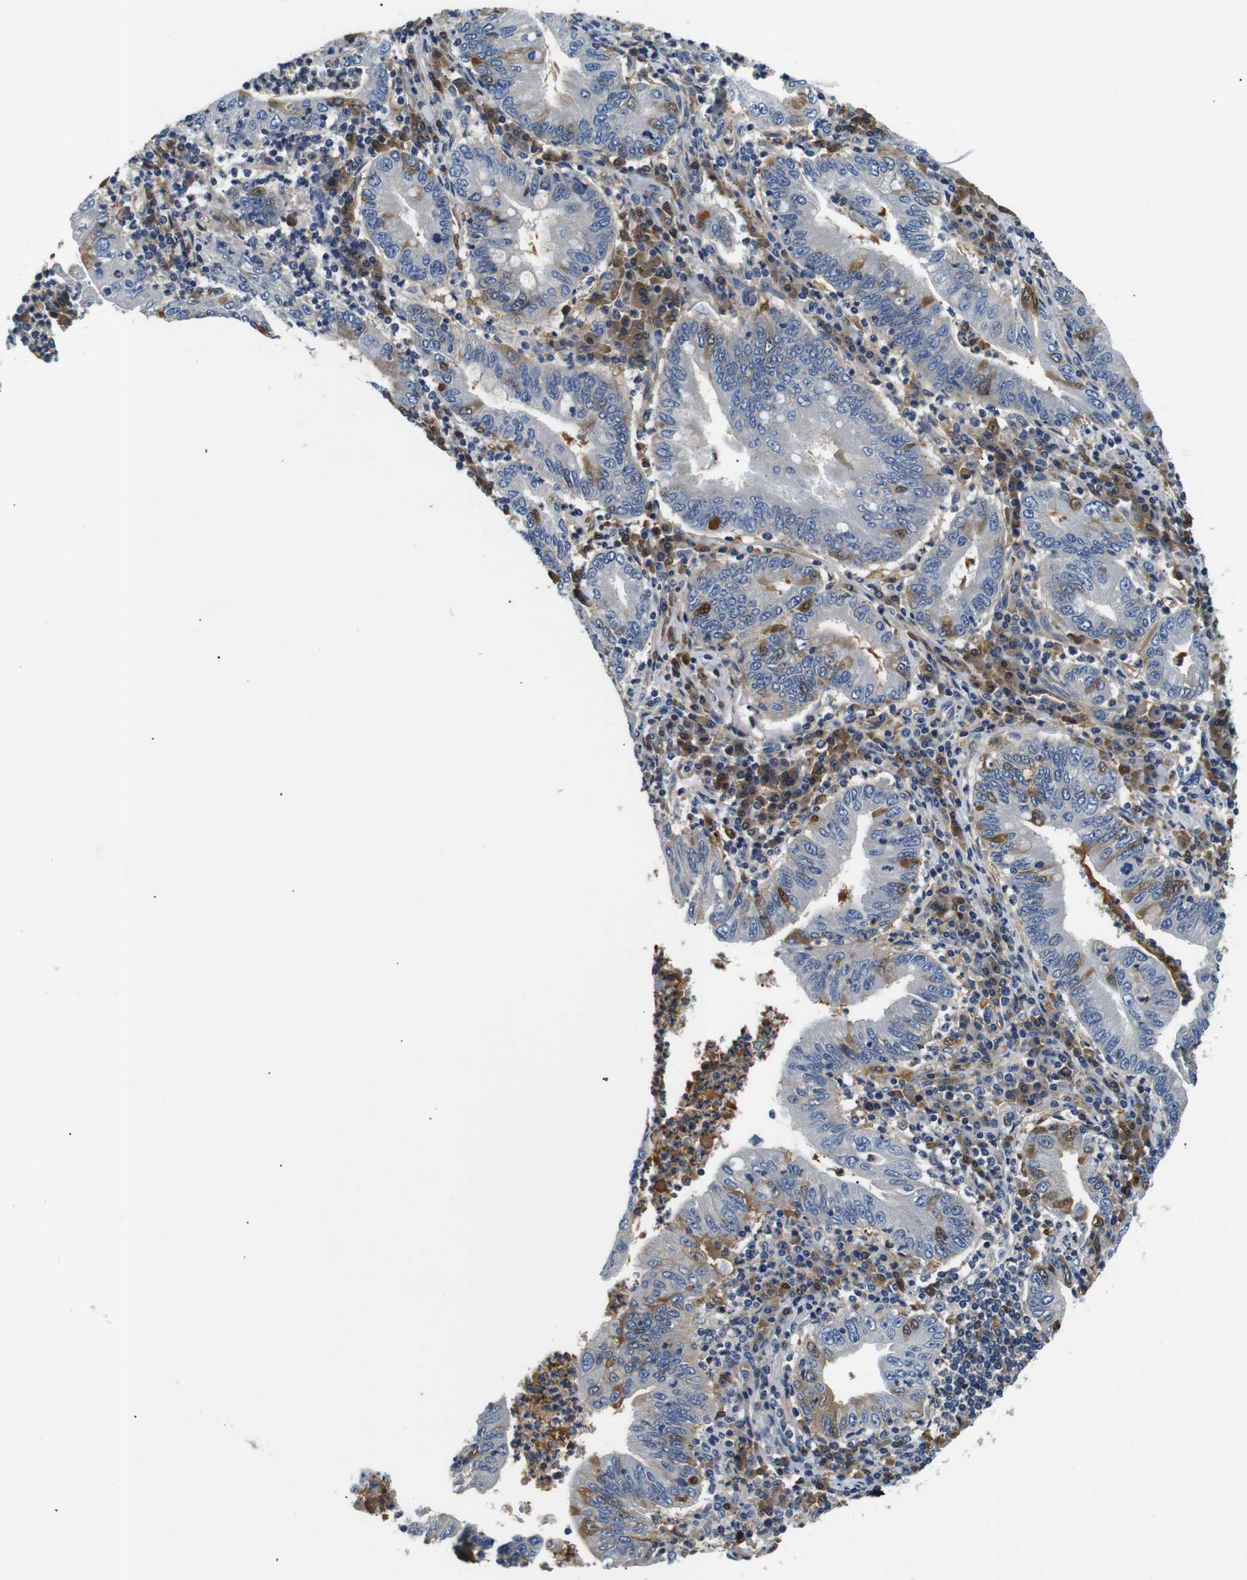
{"staining": {"intensity": "moderate", "quantity": "<25%", "location": "cytoplasmic/membranous"}, "tissue": "stomach cancer", "cell_type": "Tumor cells", "image_type": "cancer", "snomed": [{"axis": "morphology", "description": "Normal tissue, NOS"}, {"axis": "morphology", "description": "Adenocarcinoma, NOS"}, {"axis": "topography", "description": "Esophagus"}, {"axis": "topography", "description": "Stomach, upper"}, {"axis": "topography", "description": "Peripheral nerve tissue"}], "caption": "A brown stain labels moderate cytoplasmic/membranous expression of a protein in human stomach cancer (adenocarcinoma) tumor cells. The protein of interest is stained brown, and the nuclei are stained in blue (DAB (3,3'-diaminobenzidine) IHC with brightfield microscopy, high magnification).", "gene": "LHCGR", "patient": {"sex": "male", "age": 62}}